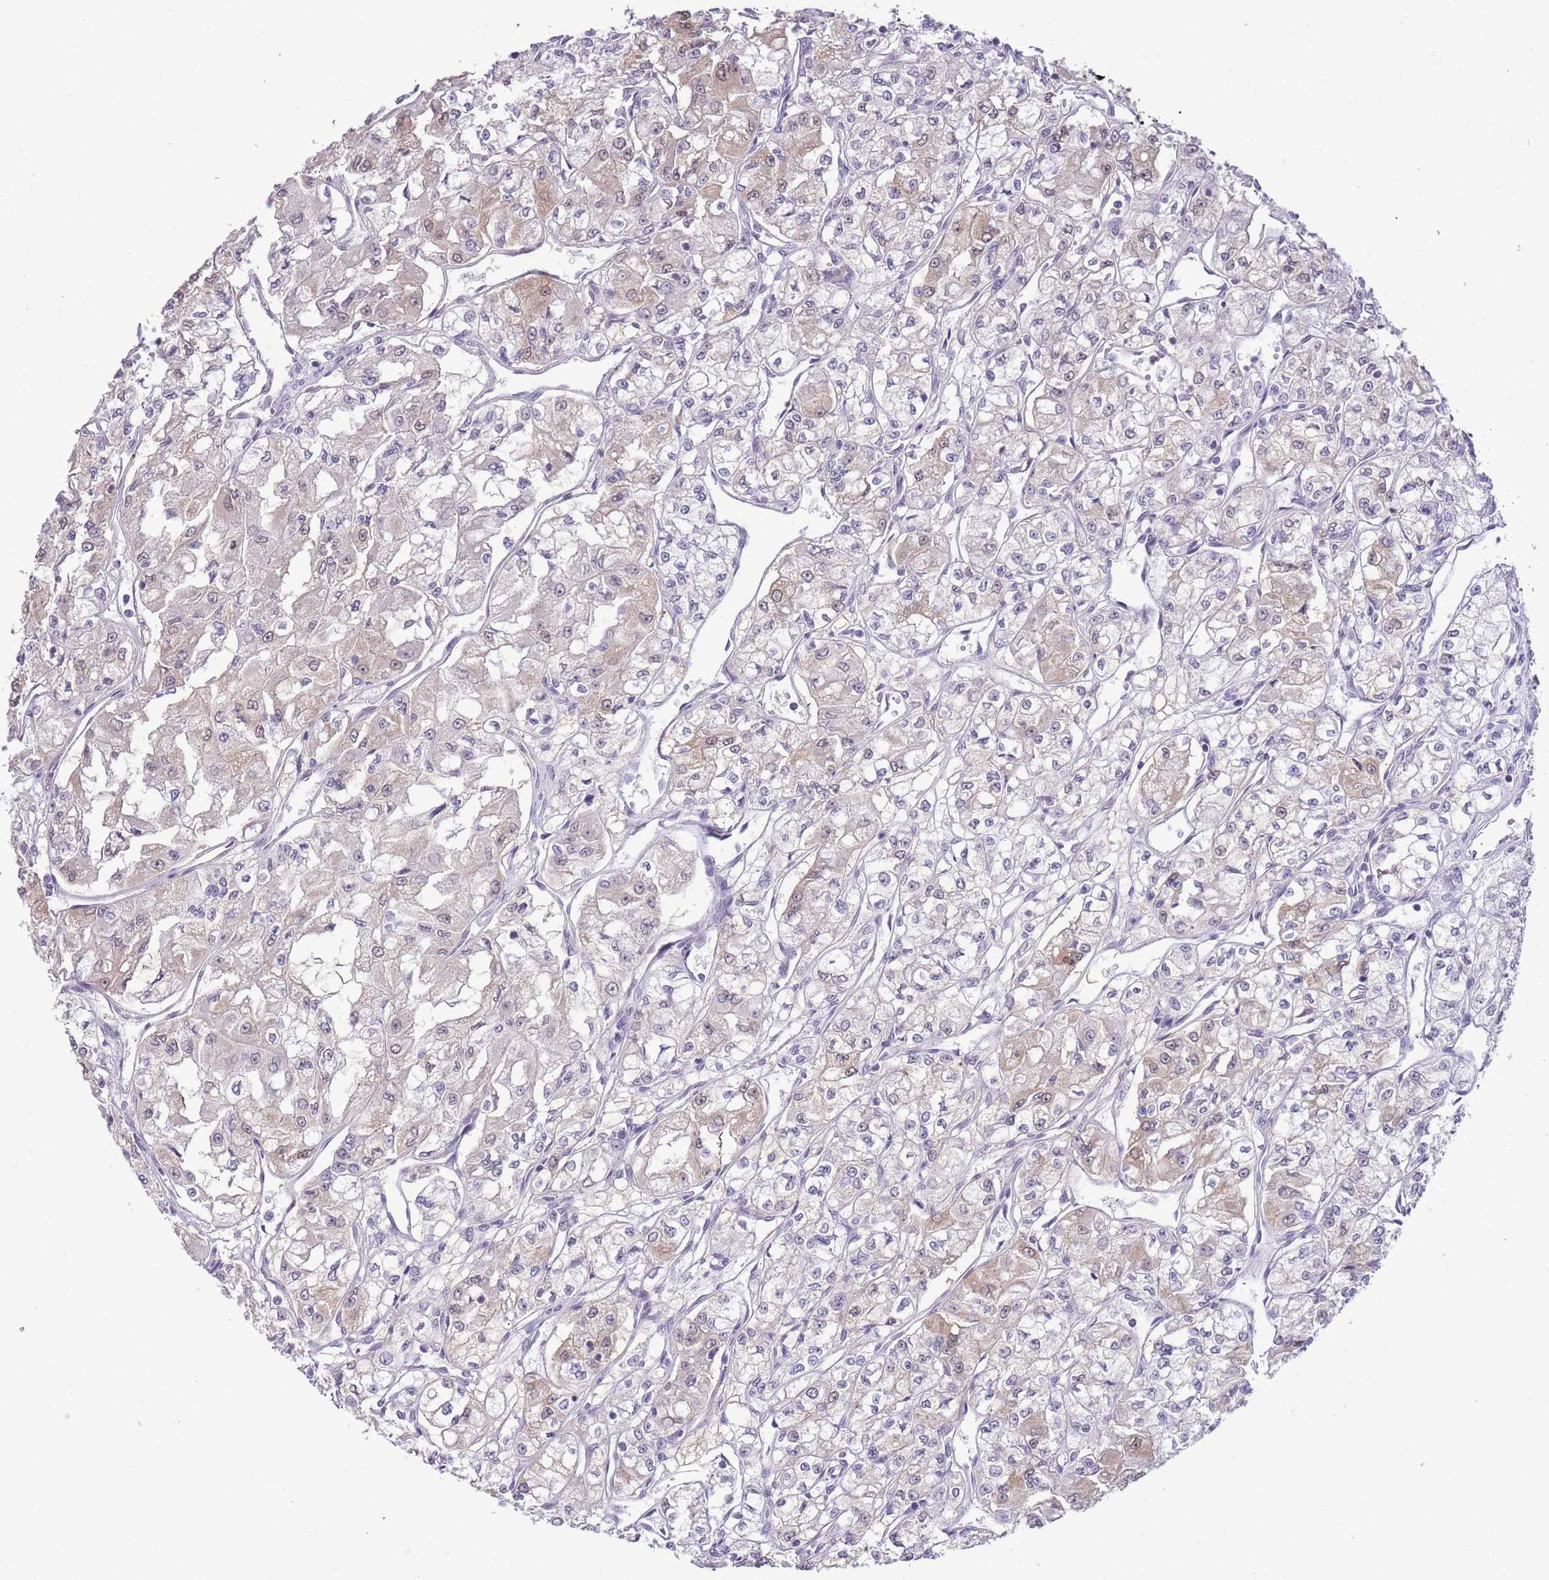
{"staining": {"intensity": "negative", "quantity": "none", "location": "none"}, "tissue": "renal cancer", "cell_type": "Tumor cells", "image_type": "cancer", "snomed": [{"axis": "morphology", "description": "Adenocarcinoma, NOS"}, {"axis": "topography", "description": "Kidney"}], "caption": "Histopathology image shows no significant protein positivity in tumor cells of adenocarcinoma (renal). The staining is performed using DAB brown chromogen with nuclei counter-stained in using hematoxylin.", "gene": "MIDN", "patient": {"sex": "male", "age": 59}}